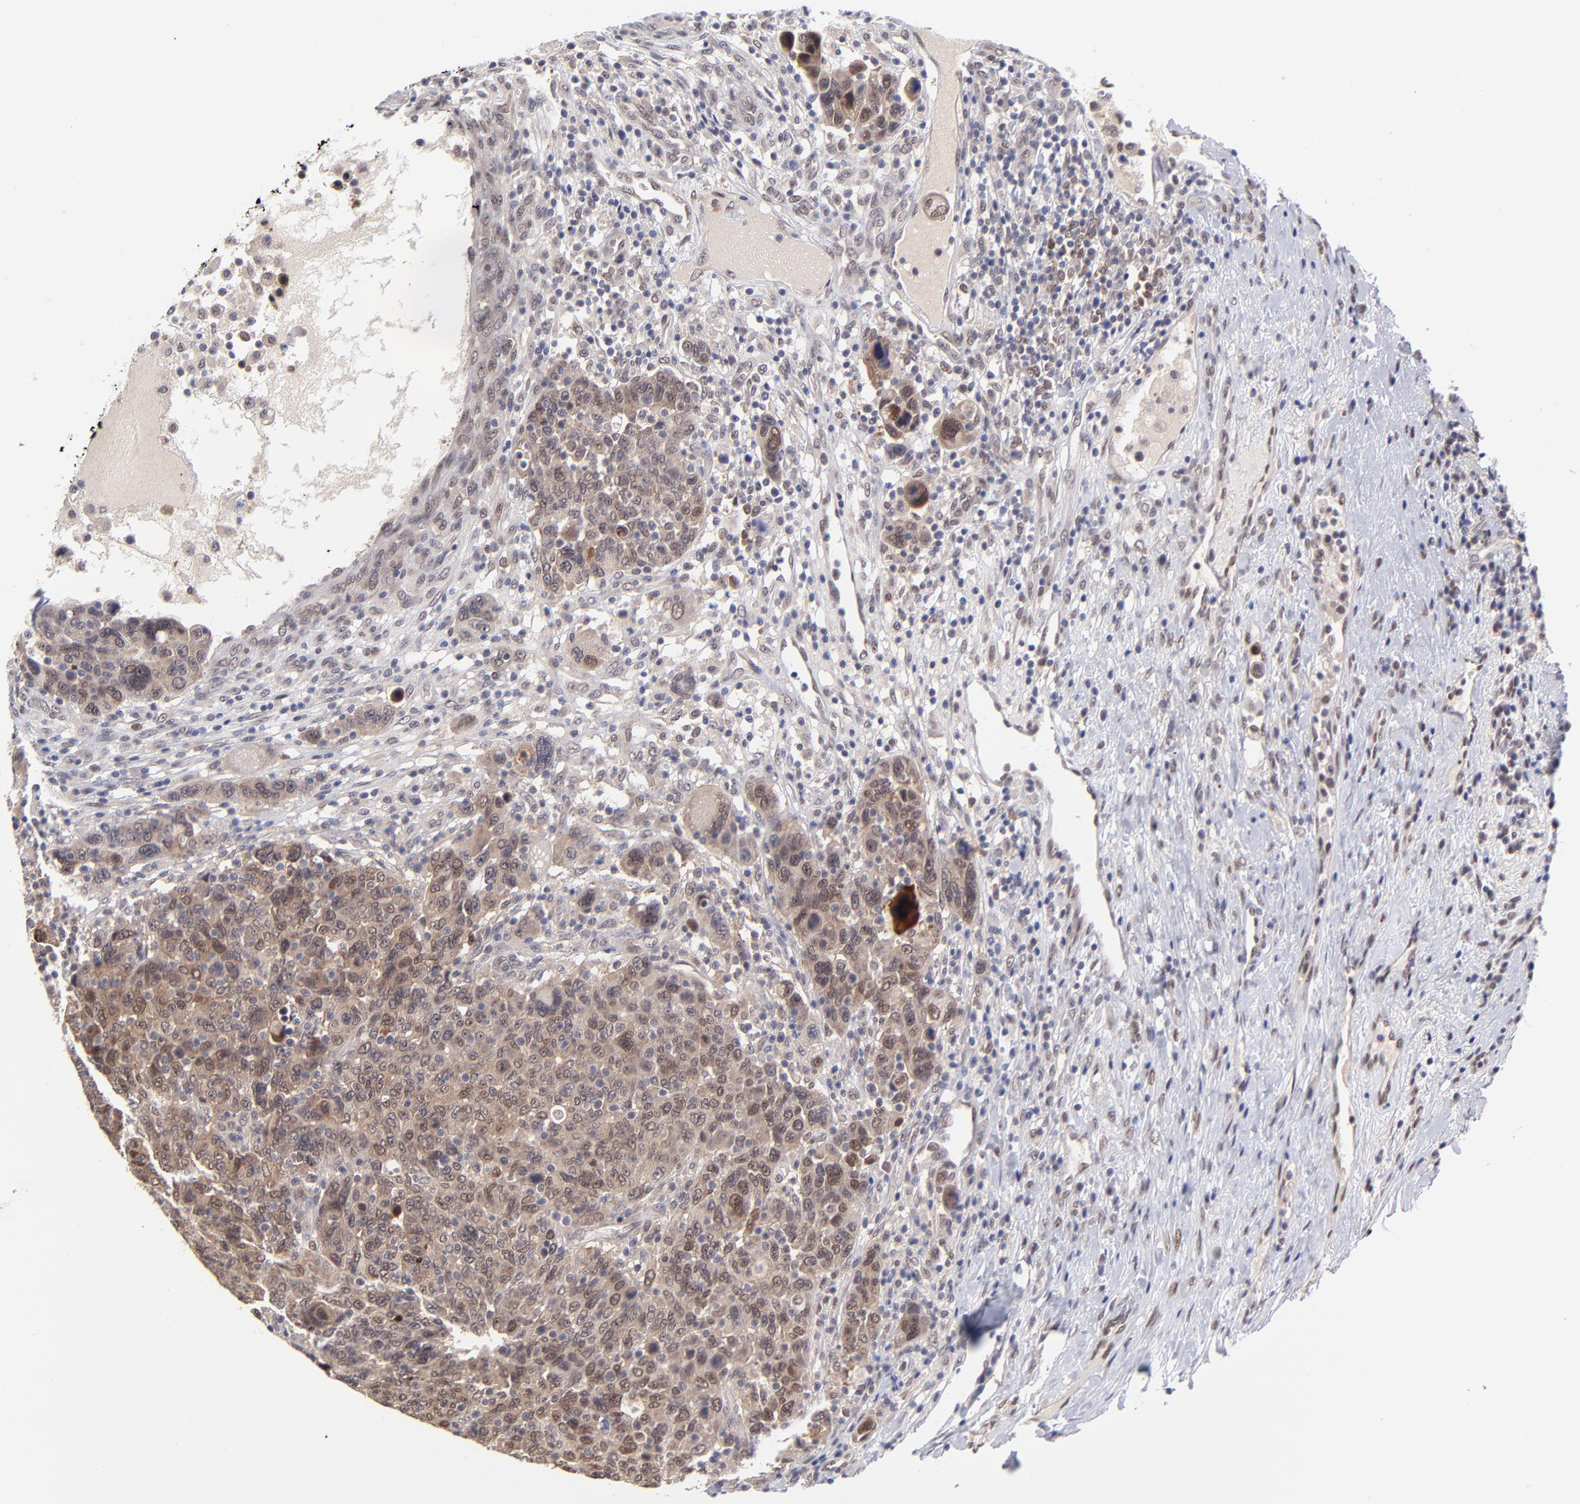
{"staining": {"intensity": "moderate", "quantity": ">75%", "location": "cytoplasmic/membranous"}, "tissue": "breast cancer", "cell_type": "Tumor cells", "image_type": "cancer", "snomed": [{"axis": "morphology", "description": "Duct carcinoma"}, {"axis": "topography", "description": "Breast"}], "caption": "The photomicrograph reveals immunohistochemical staining of infiltrating ductal carcinoma (breast). There is moderate cytoplasmic/membranous positivity is appreciated in approximately >75% of tumor cells.", "gene": "UBE2E3", "patient": {"sex": "female", "age": 37}}